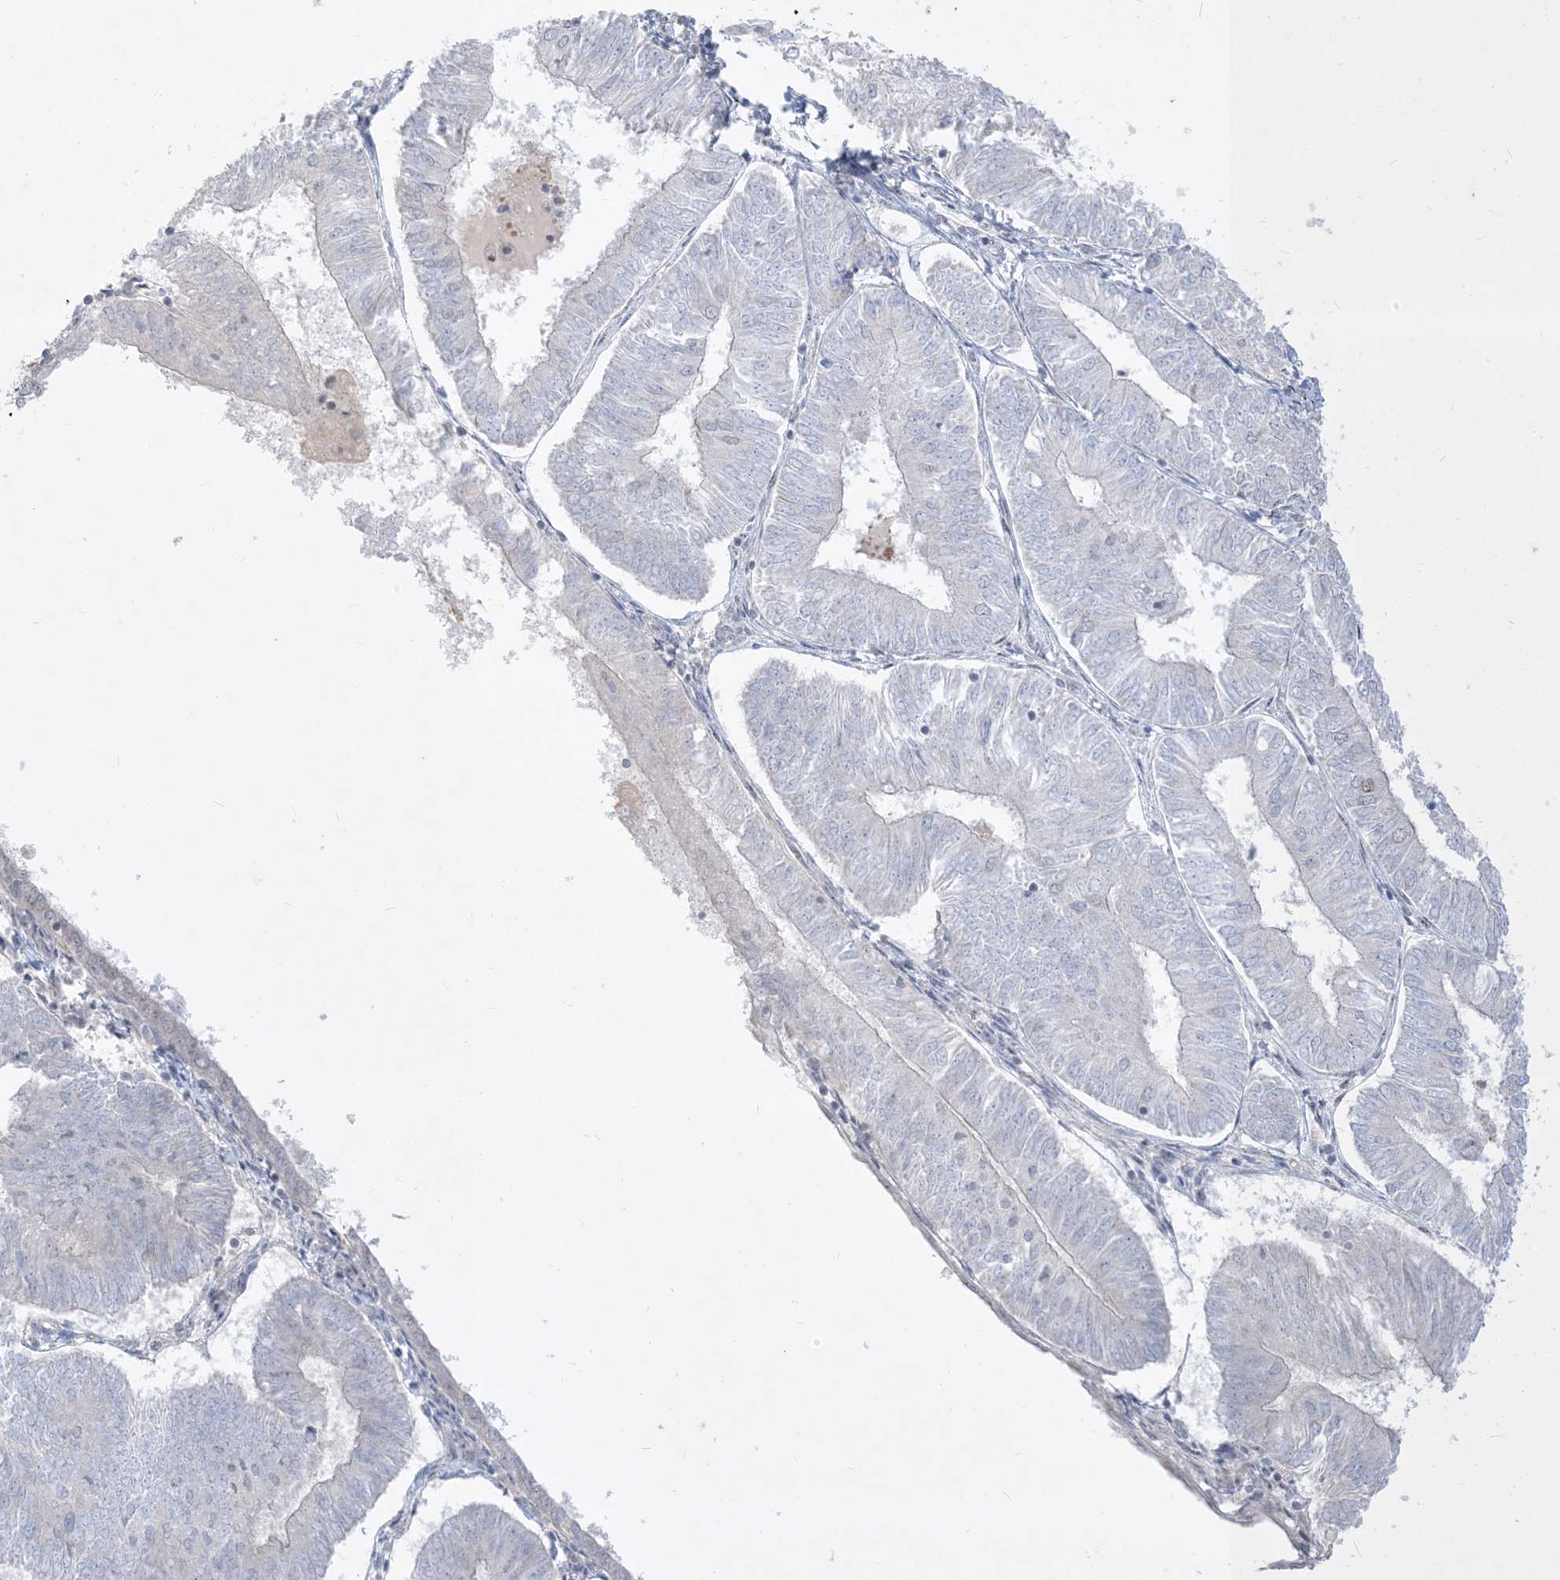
{"staining": {"intensity": "negative", "quantity": "none", "location": "none"}, "tissue": "endometrial cancer", "cell_type": "Tumor cells", "image_type": "cancer", "snomed": [{"axis": "morphology", "description": "Adenocarcinoma, NOS"}, {"axis": "topography", "description": "Endometrium"}], "caption": "Histopathology image shows no protein expression in tumor cells of endometrial cancer (adenocarcinoma) tissue.", "gene": "BHLHE40", "patient": {"sex": "female", "age": 58}}